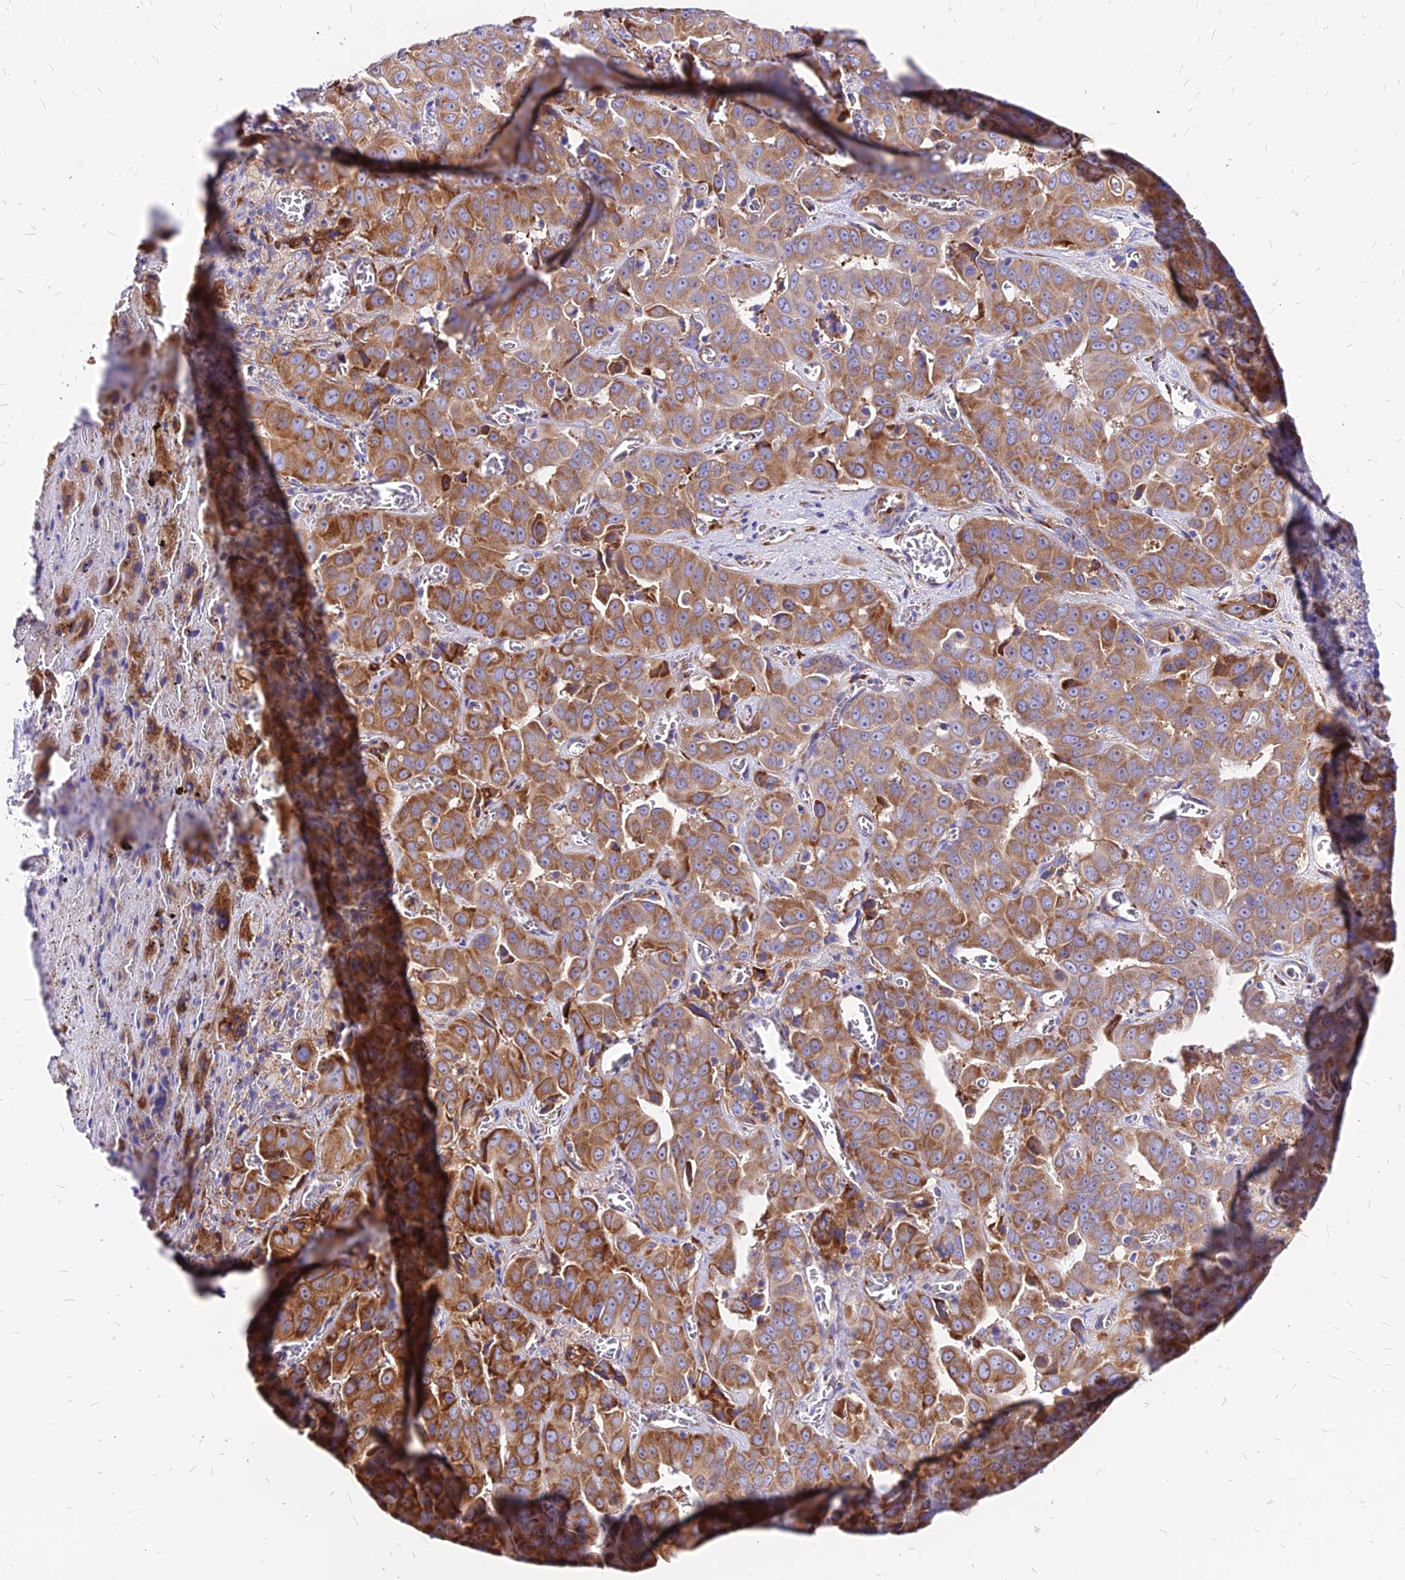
{"staining": {"intensity": "moderate", "quantity": ">75%", "location": "cytoplasmic/membranous"}, "tissue": "liver cancer", "cell_type": "Tumor cells", "image_type": "cancer", "snomed": [{"axis": "morphology", "description": "Cholangiocarcinoma"}, {"axis": "topography", "description": "Liver"}], "caption": "DAB (3,3'-diaminobenzidine) immunohistochemical staining of human cholangiocarcinoma (liver) reveals moderate cytoplasmic/membranous protein positivity in about >75% of tumor cells.", "gene": "RPL19", "patient": {"sex": "female", "age": 52}}